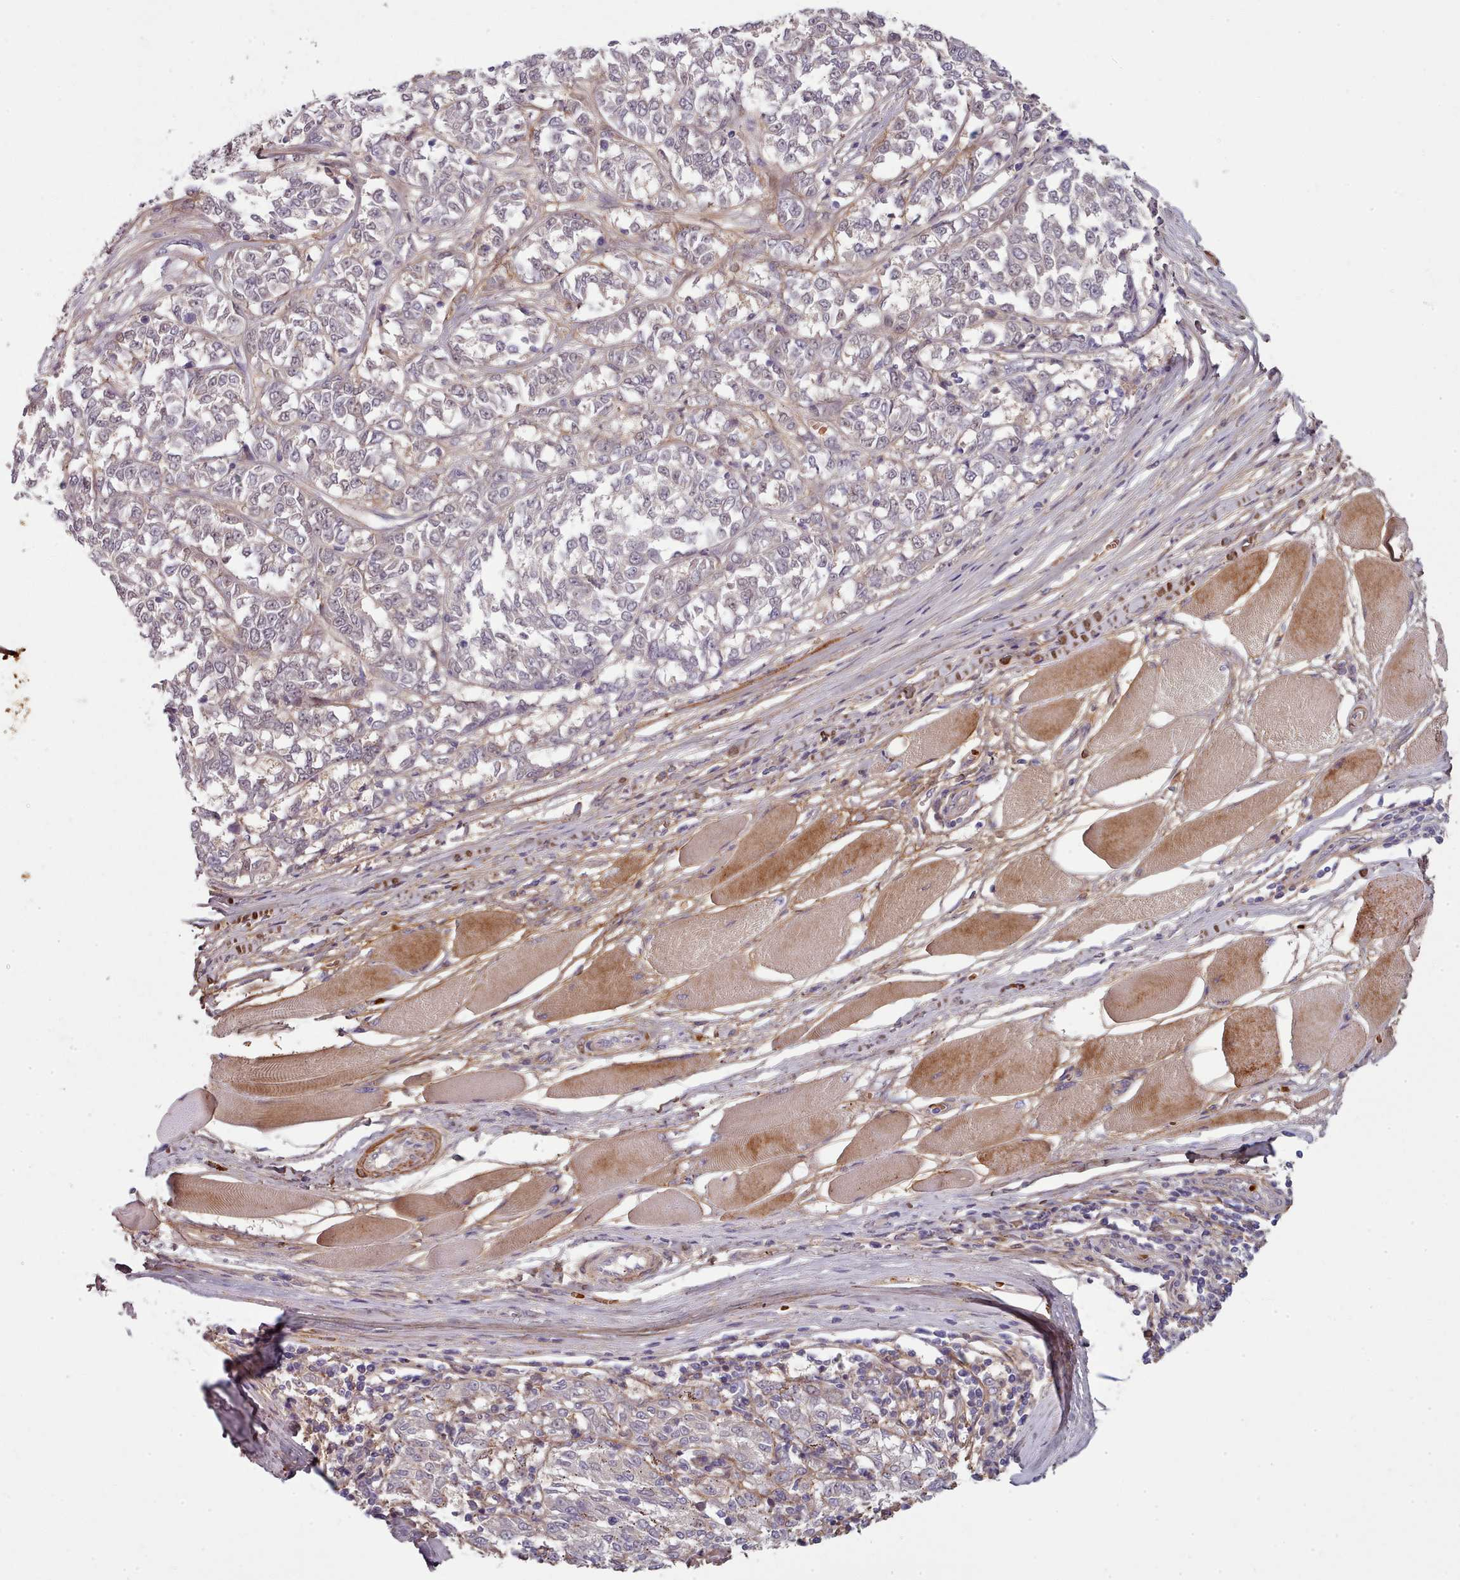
{"staining": {"intensity": "weak", "quantity": "<25%", "location": "nuclear"}, "tissue": "melanoma", "cell_type": "Tumor cells", "image_type": "cancer", "snomed": [{"axis": "morphology", "description": "Malignant melanoma, NOS"}, {"axis": "topography", "description": "Skin"}], "caption": "Immunohistochemistry of human malignant melanoma displays no positivity in tumor cells.", "gene": "CLNS1A", "patient": {"sex": "female", "age": 72}}